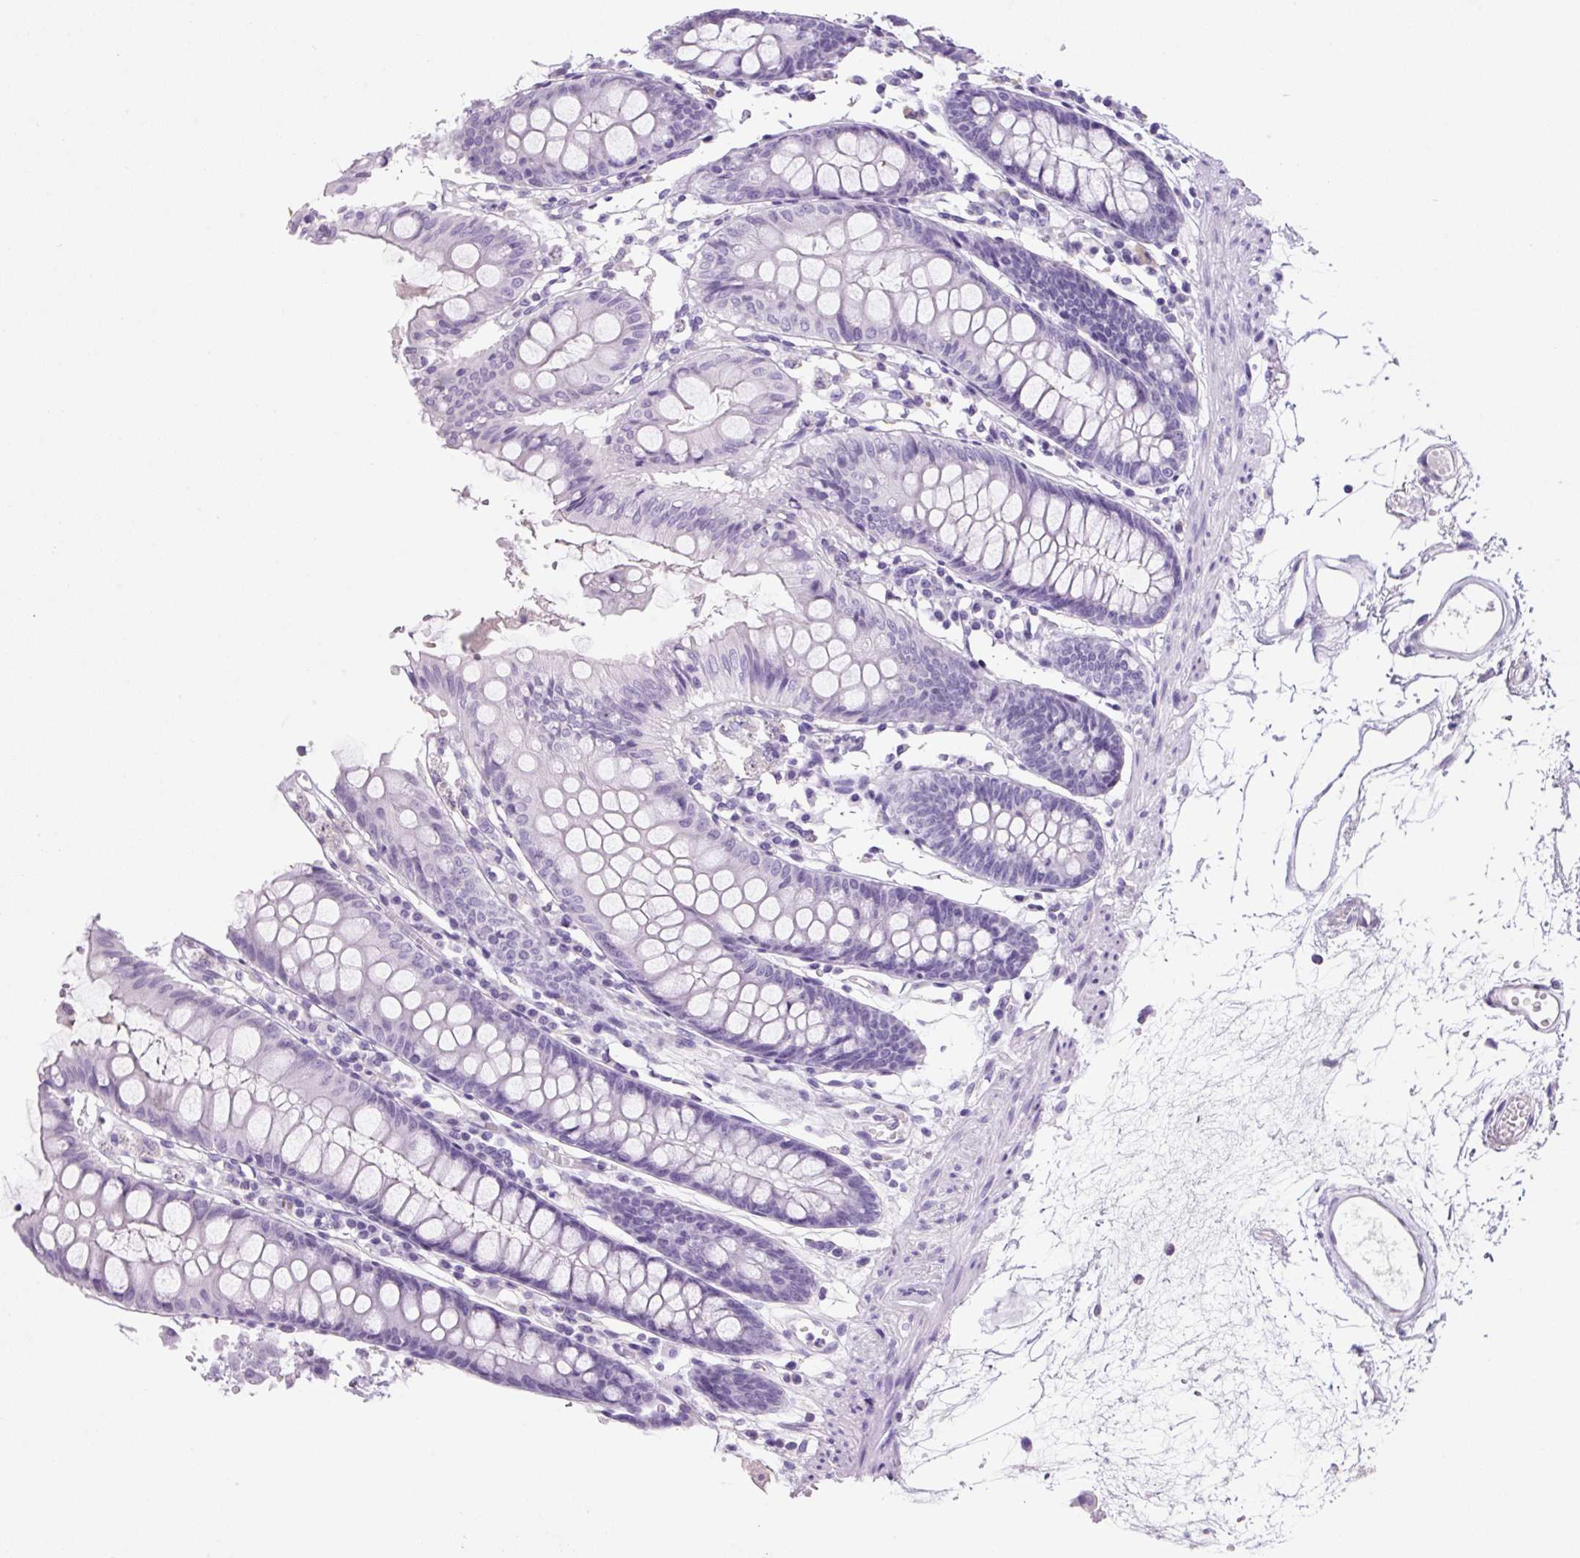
{"staining": {"intensity": "negative", "quantity": "none", "location": "none"}, "tissue": "colon", "cell_type": "Endothelial cells", "image_type": "normal", "snomed": [{"axis": "morphology", "description": "Normal tissue, NOS"}, {"axis": "topography", "description": "Colon"}], "caption": "This is an immunohistochemistry (IHC) image of unremarkable colon. There is no staining in endothelial cells.", "gene": "PRRT1", "patient": {"sex": "female", "age": 84}}